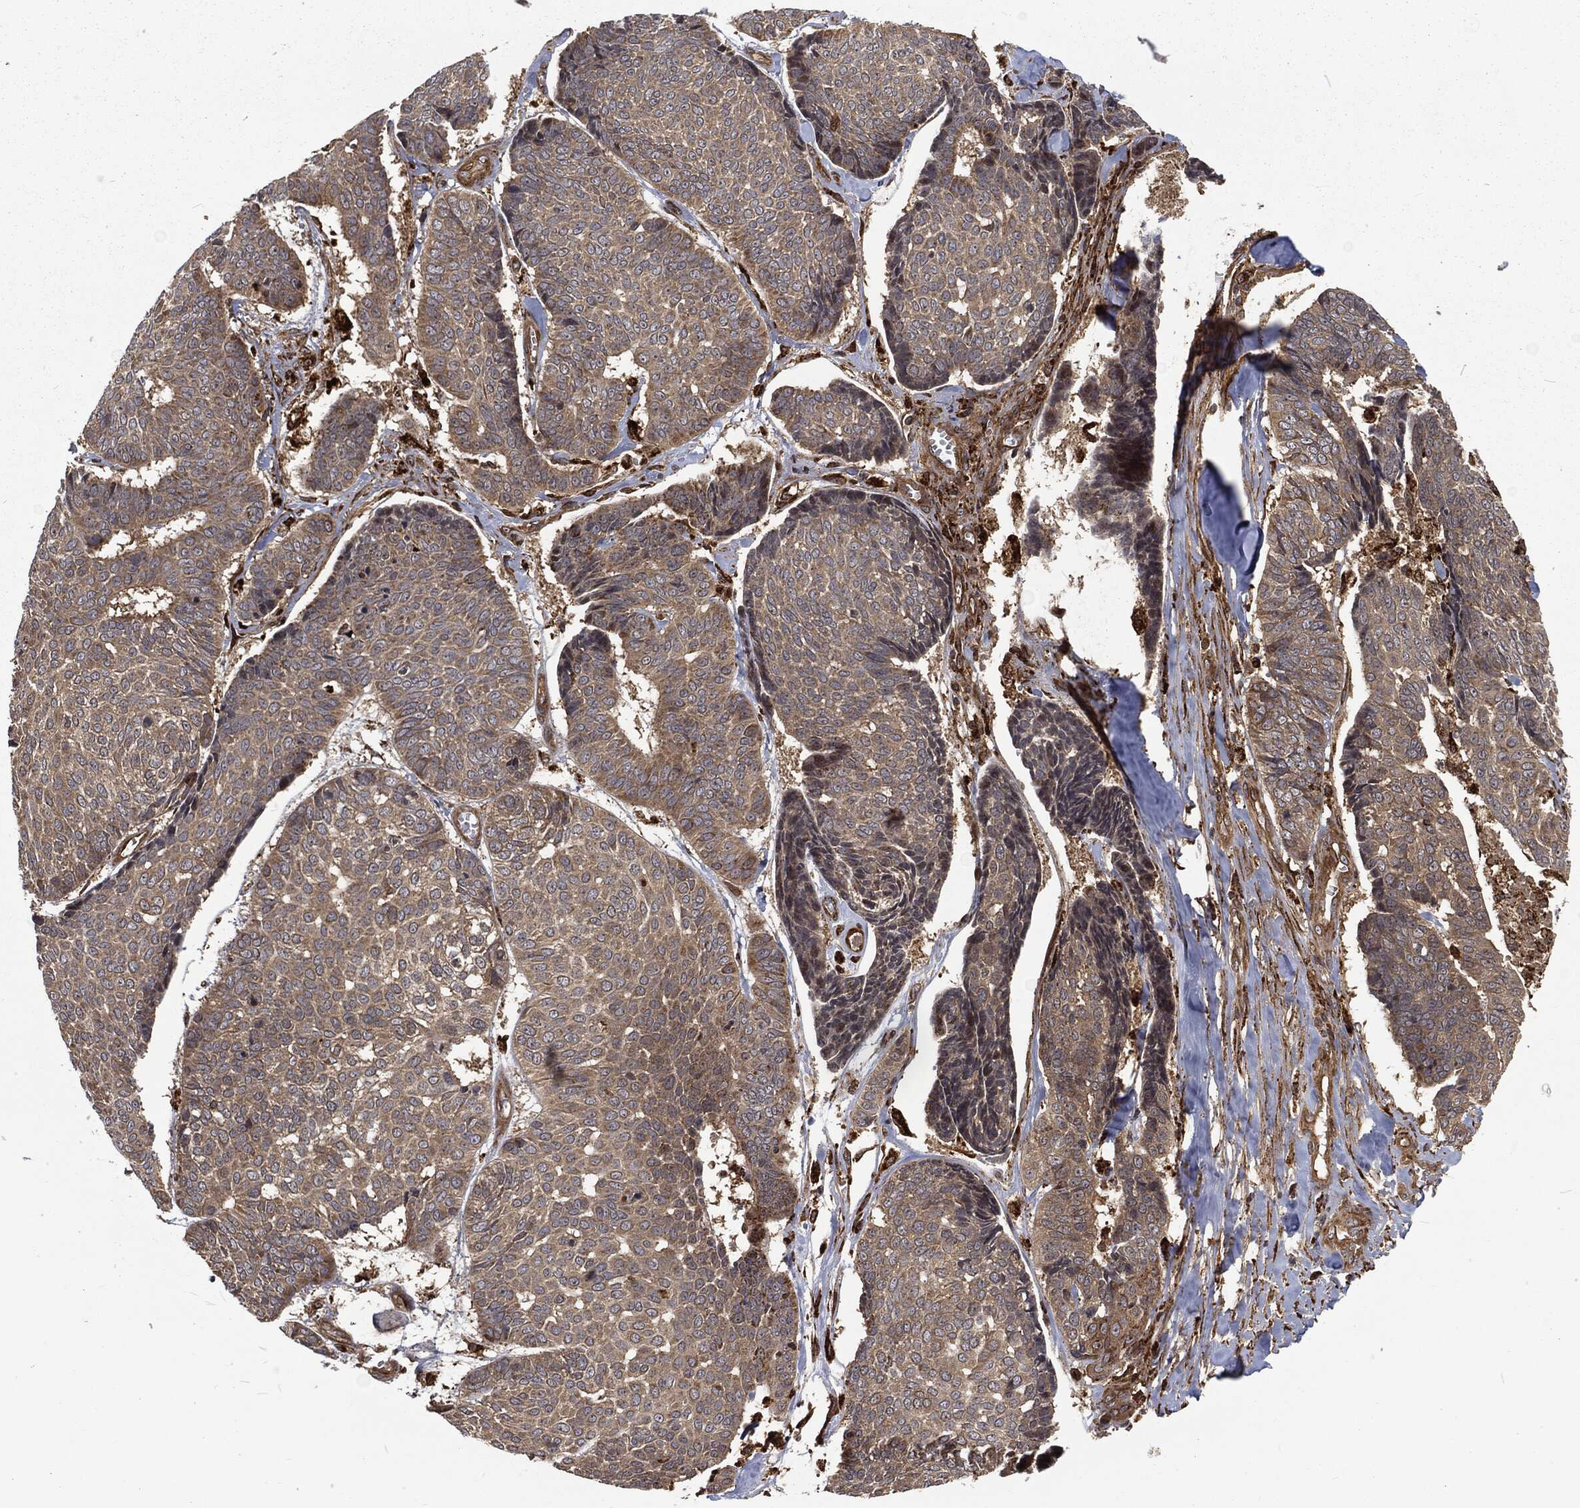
{"staining": {"intensity": "weak", "quantity": "<25%", "location": "cytoplasmic/membranous"}, "tissue": "skin cancer", "cell_type": "Tumor cells", "image_type": "cancer", "snomed": [{"axis": "morphology", "description": "Basal cell carcinoma"}, {"axis": "topography", "description": "Skin"}], "caption": "Skin cancer was stained to show a protein in brown. There is no significant positivity in tumor cells. The staining was performed using DAB (3,3'-diaminobenzidine) to visualize the protein expression in brown, while the nuclei were stained in blue with hematoxylin (Magnification: 20x).", "gene": "RFTN1", "patient": {"sex": "male", "age": 86}}